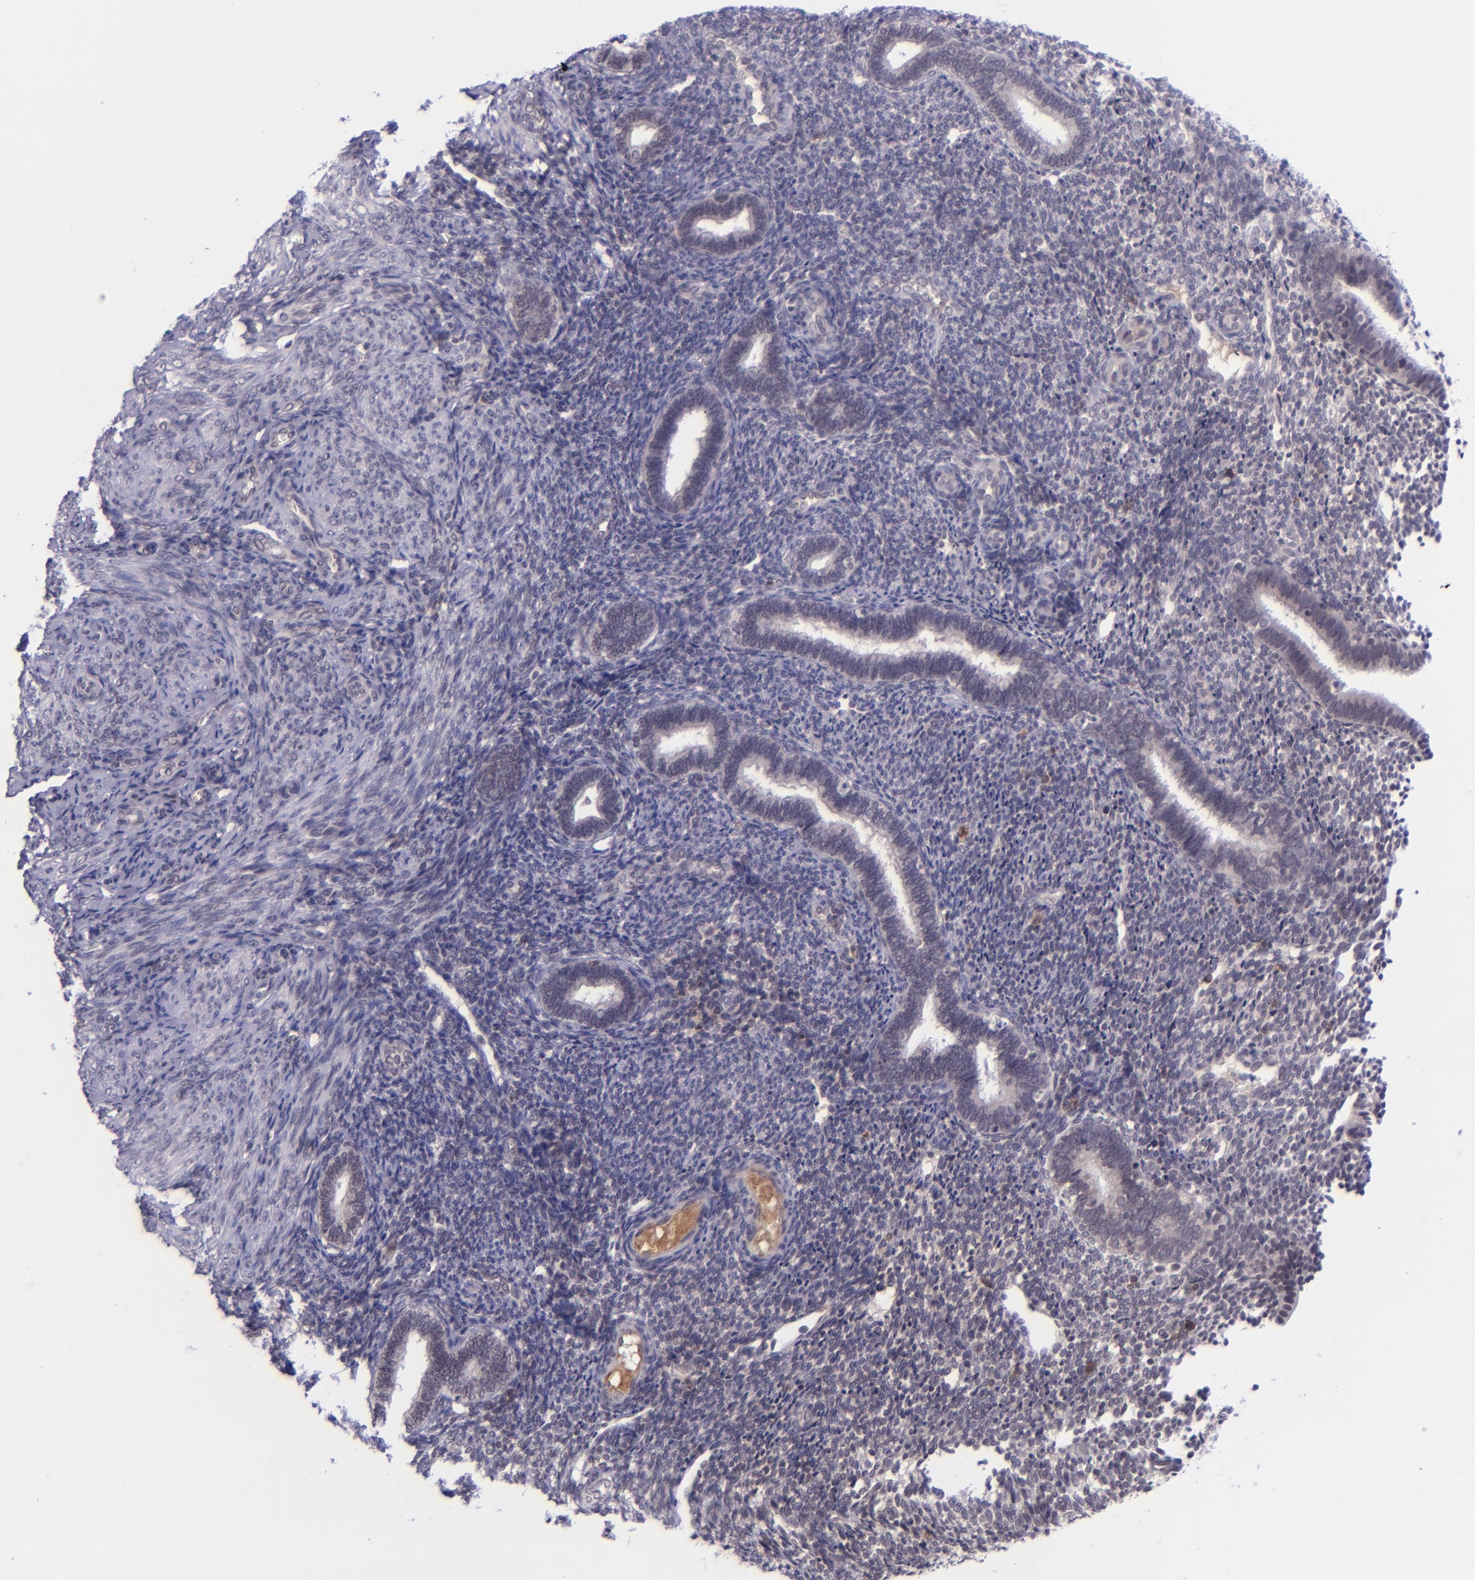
{"staining": {"intensity": "weak", "quantity": "25%-75%", "location": "cytoplasmic/membranous"}, "tissue": "endometrium", "cell_type": "Cells in endometrial stroma", "image_type": "normal", "snomed": [{"axis": "morphology", "description": "Normal tissue, NOS"}, {"axis": "topography", "description": "Endometrium"}], "caption": "Weak cytoplasmic/membranous staining for a protein is present in about 25%-75% of cells in endometrial stroma of benign endometrium using immunohistochemistry (IHC).", "gene": "SELL", "patient": {"sex": "female", "age": 27}}